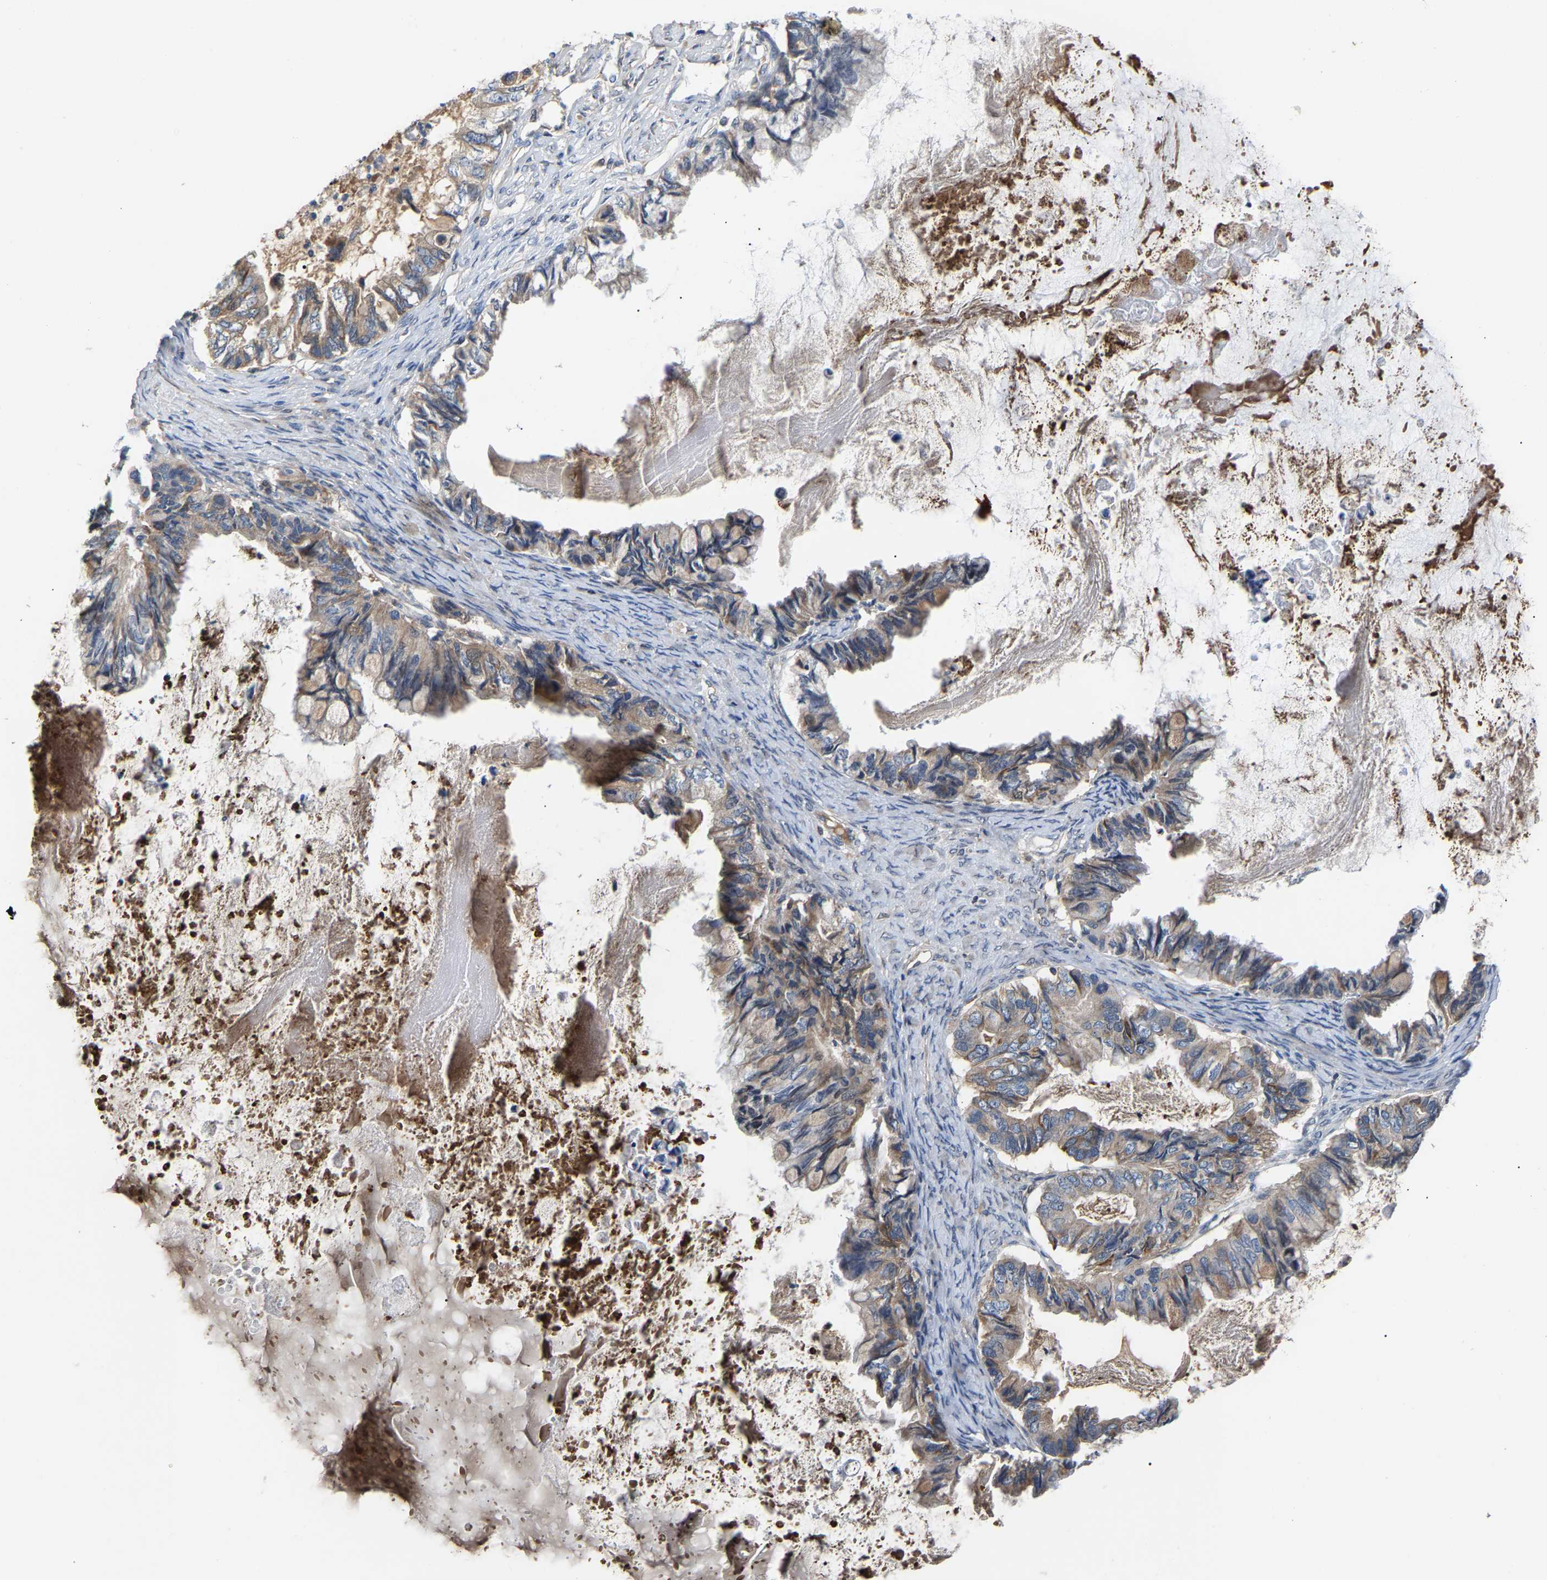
{"staining": {"intensity": "weak", "quantity": ">75%", "location": "cytoplasmic/membranous"}, "tissue": "ovarian cancer", "cell_type": "Tumor cells", "image_type": "cancer", "snomed": [{"axis": "morphology", "description": "Cystadenocarcinoma, mucinous, NOS"}, {"axis": "topography", "description": "Ovary"}], "caption": "Protein analysis of mucinous cystadenocarcinoma (ovarian) tissue reveals weak cytoplasmic/membranous expression in approximately >75% of tumor cells. (Stains: DAB in brown, nuclei in blue, Microscopy: brightfield microscopy at high magnification).", "gene": "CCDC171", "patient": {"sex": "female", "age": 80}}